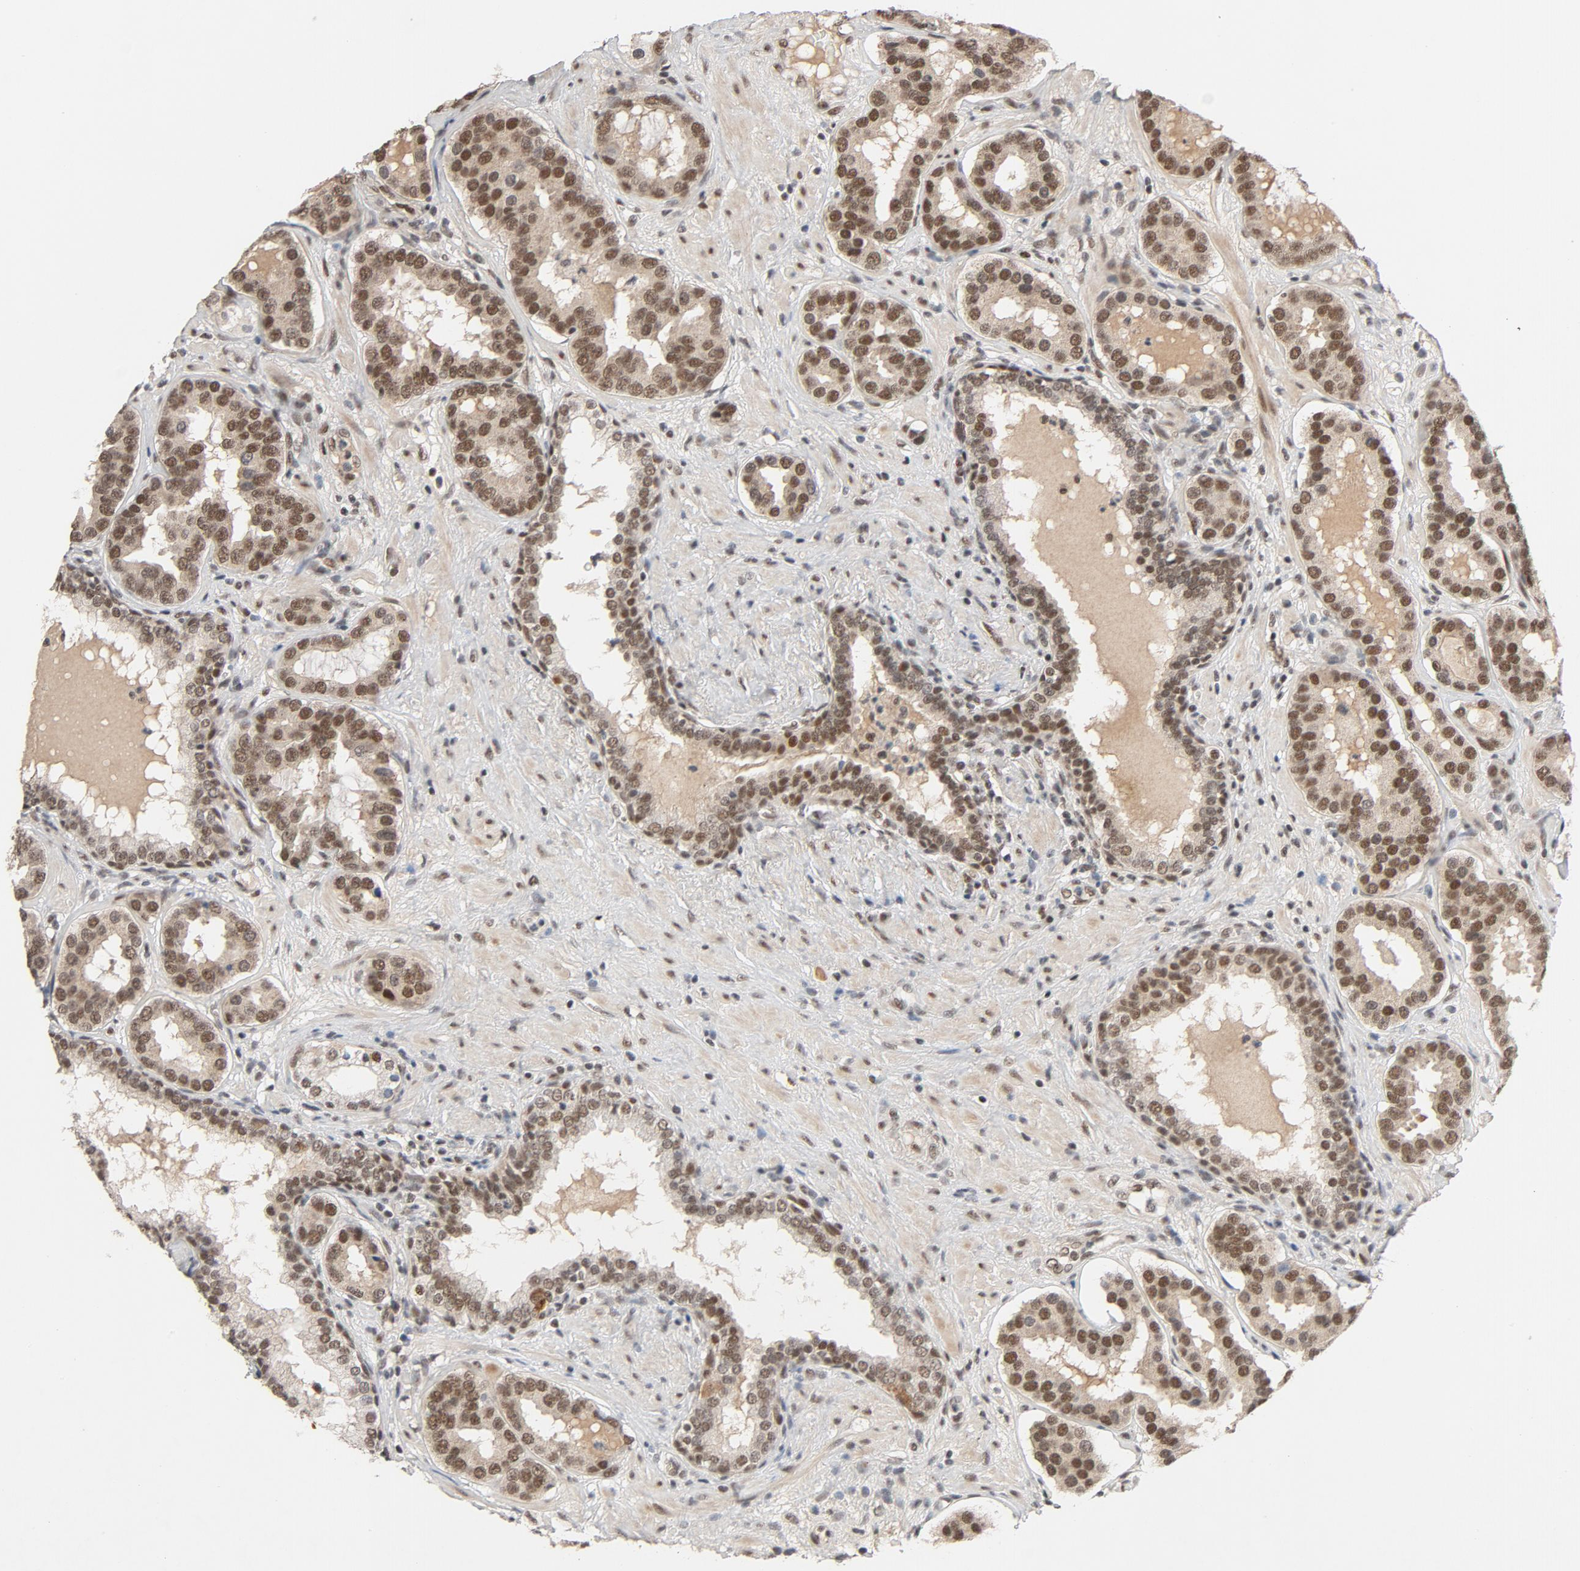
{"staining": {"intensity": "strong", "quantity": ">75%", "location": "nuclear"}, "tissue": "prostate cancer", "cell_type": "Tumor cells", "image_type": "cancer", "snomed": [{"axis": "morphology", "description": "Adenocarcinoma, Low grade"}, {"axis": "topography", "description": "Prostate"}], "caption": "A brown stain highlights strong nuclear expression of a protein in human low-grade adenocarcinoma (prostate) tumor cells.", "gene": "SMARCD1", "patient": {"sex": "male", "age": 59}}